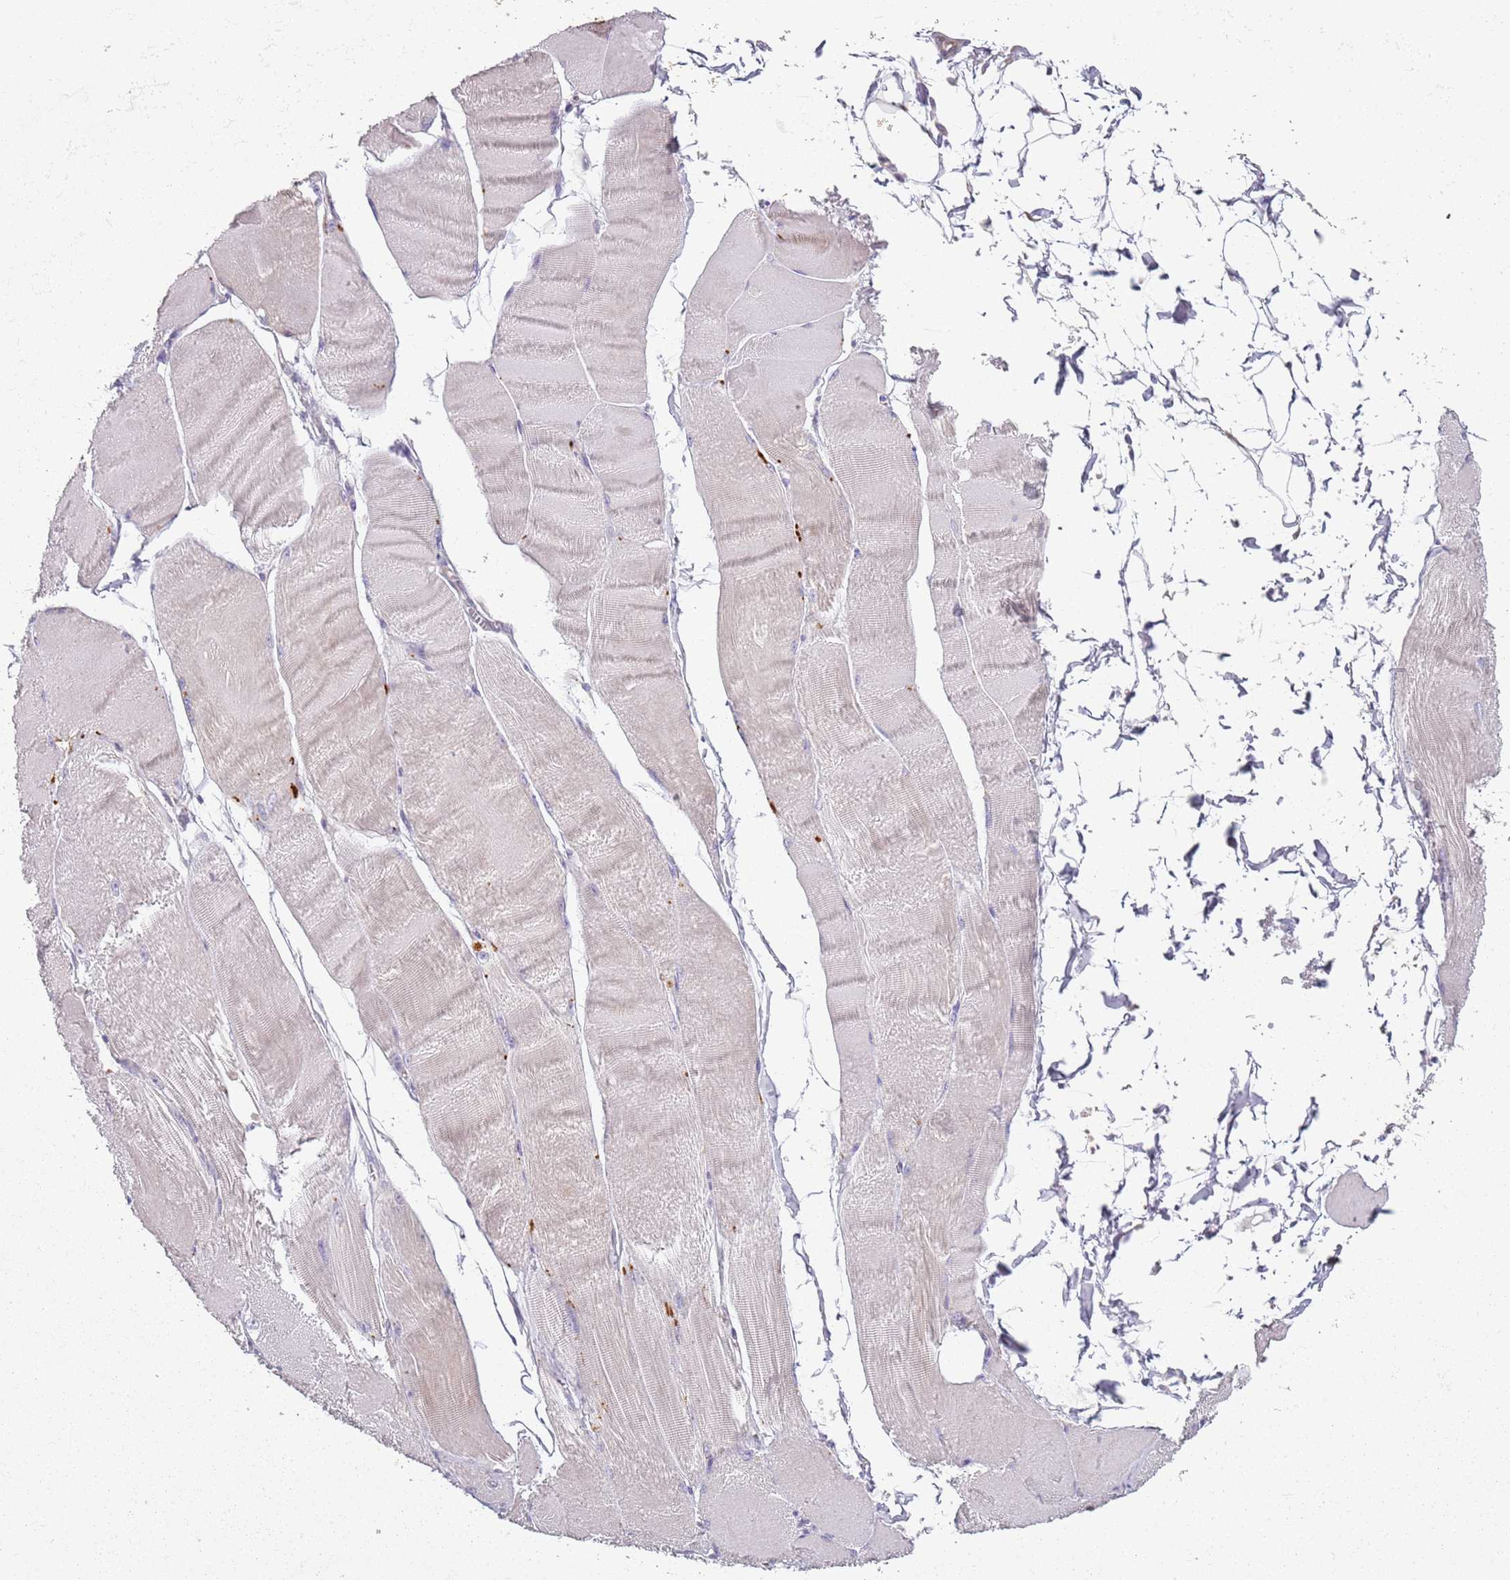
{"staining": {"intensity": "weak", "quantity": "25%-75%", "location": "cytoplasmic/membranous"}, "tissue": "skeletal muscle", "cell_type": "Myocytes", "image_type": "normal", "snomed": [{"axis": "morphology", "description": "Normal tissue, NOS"}, {"axis": "morphology", "description": "Basal cell carcinoma"}, {"axis": "topography", "description": "Skeletal muscle"}], "caption": "Immunohistochemistry (IHC) (DAB) staining of normal skeletal muscle exhibits weak cytoplasmic/membranous protein positivity in about 25%-75% of myocytes.", "gene": "RPS28", "patient": {"sex": "female", "age": 64}}